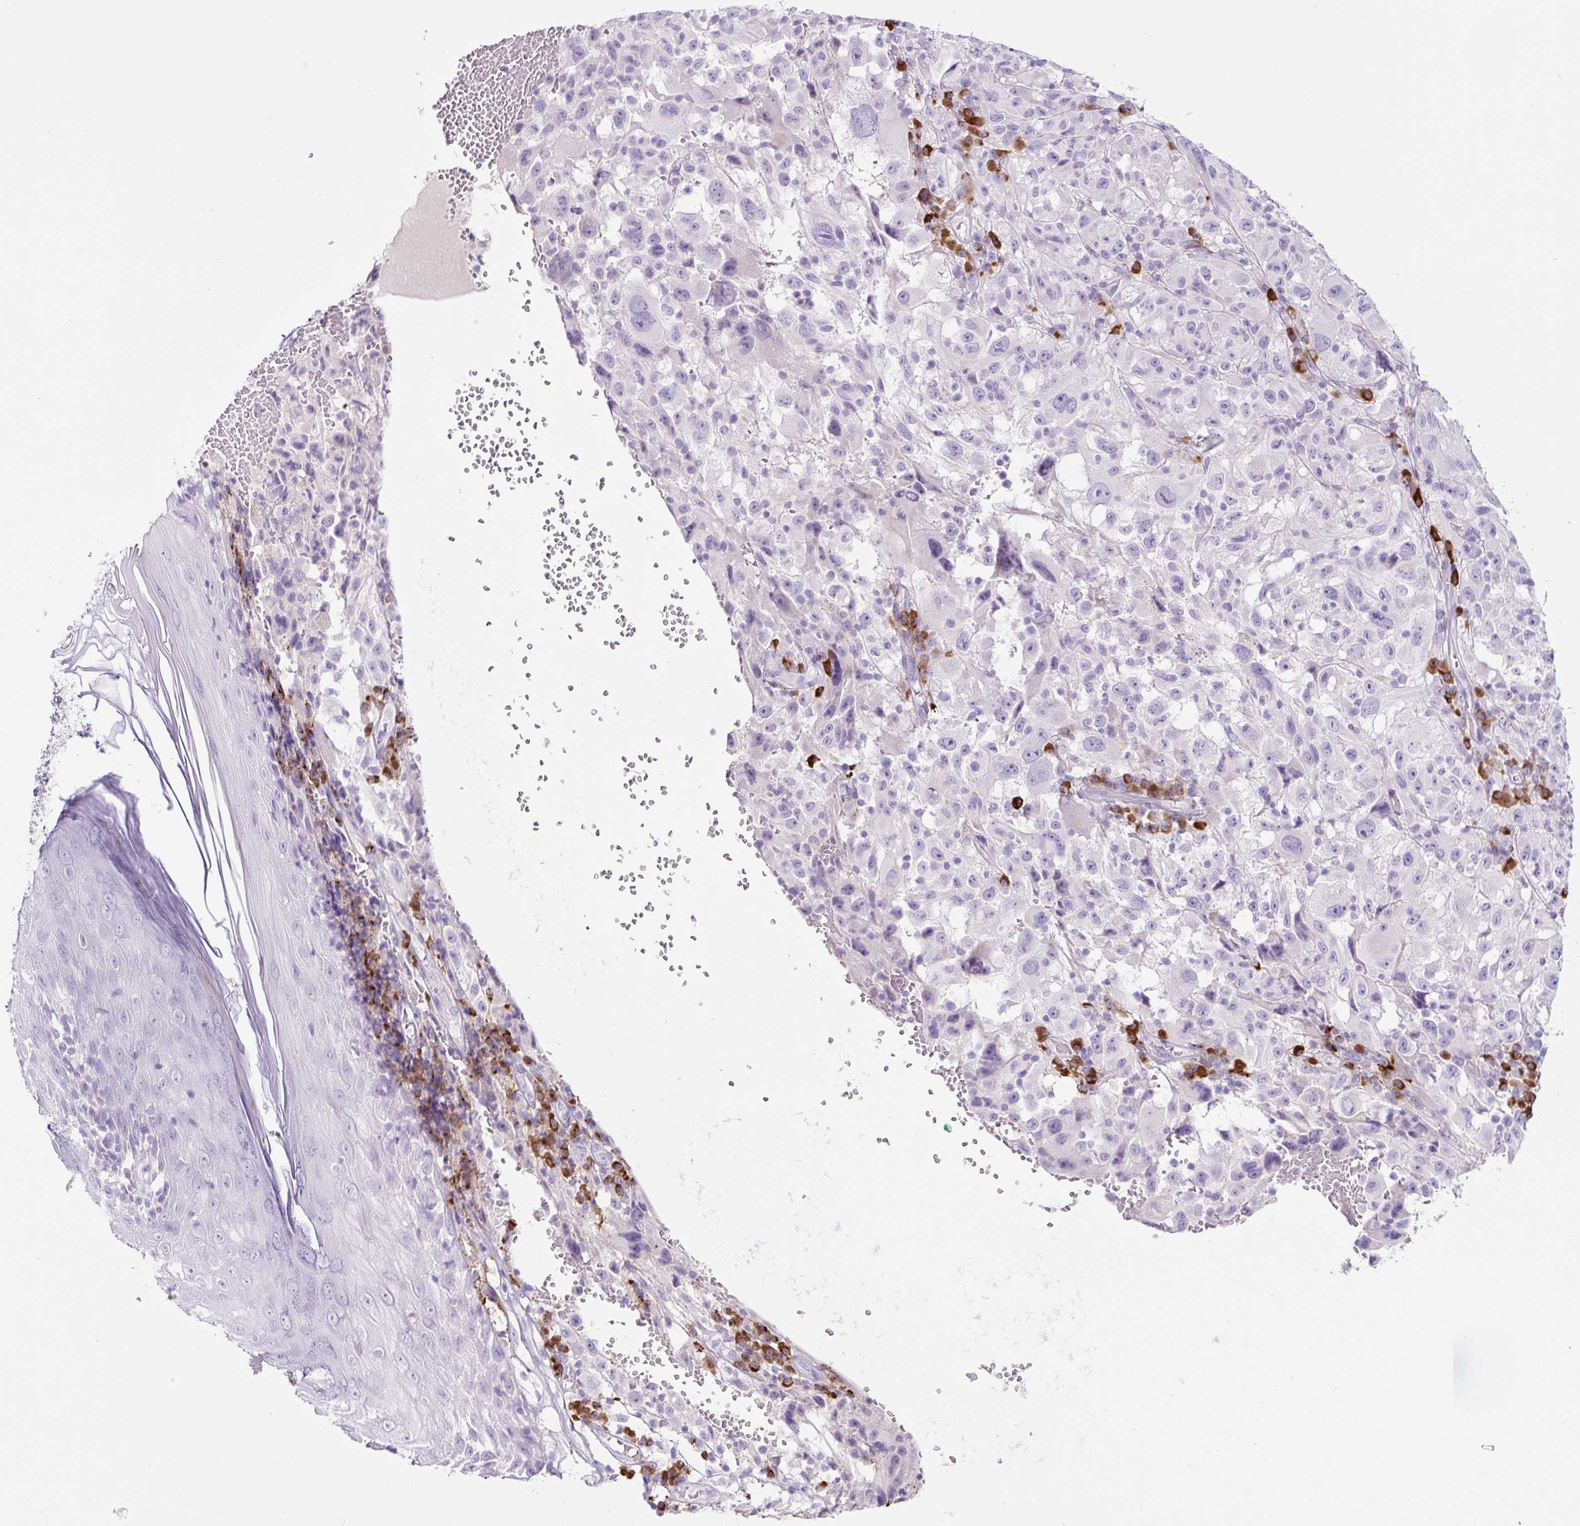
{"staining": {"intensity": "negative", "quantity": "none", "location": "none"}, "tissue": "melanoma", "cell_type": "Tumor cells", "image_type": "cancer", "snomed": [{"axis": "morphology", "description": "Malignant melanoma, NOS"}, {"axis": "topography", "description": "Skin"}], "caption": "The histopathology image demonstrates no significant positivity in tumor cells of melanoma.", "gene": "RNF212B", "patient": {"sex": "female", "age": 71}}